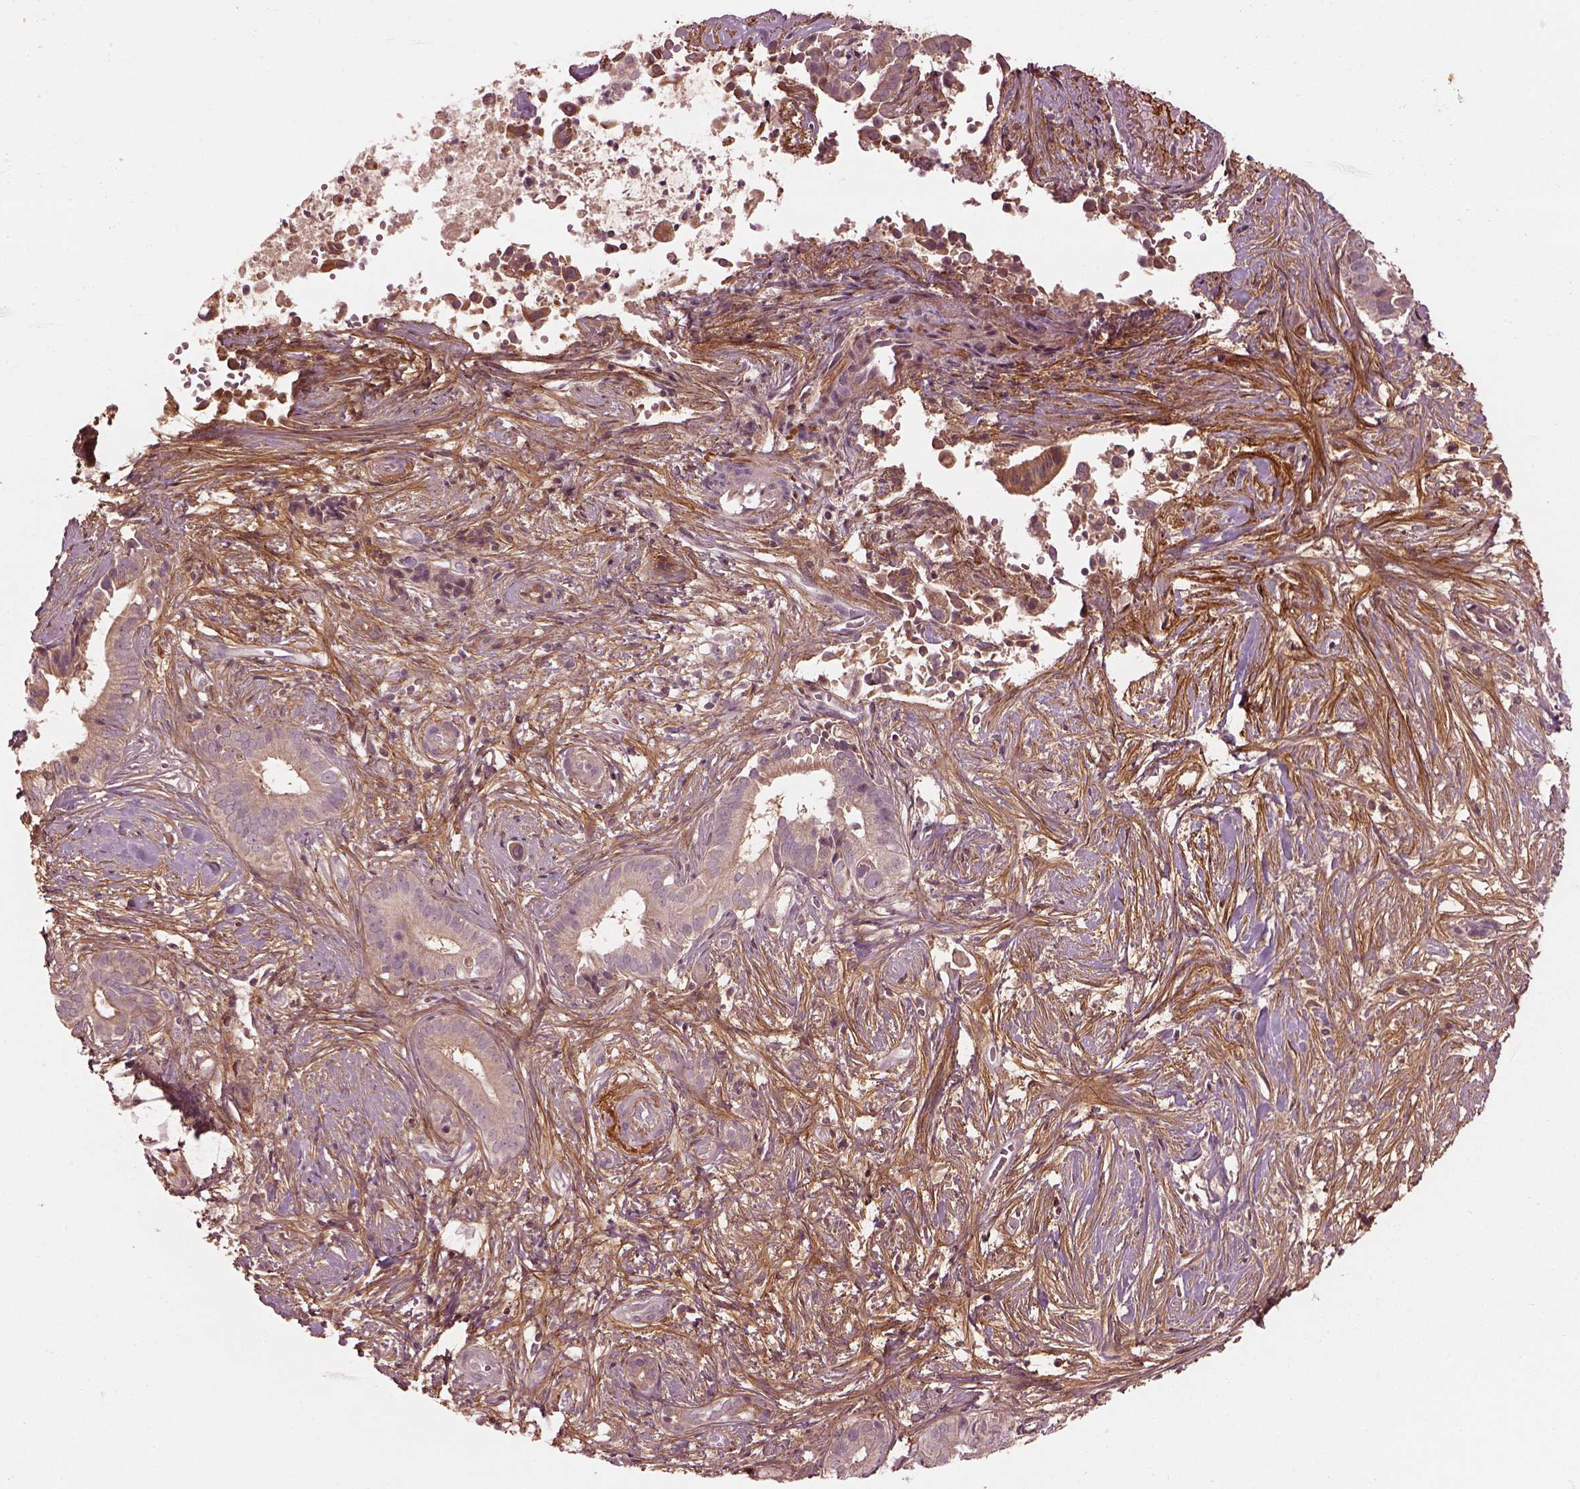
{"staining": {"intensity": "negative", "quantity": "none", "location": "none"}, "tissue": "pancreatic cancer", "cell_type": "Tumor cells", "image_type": "cancer", "snomed": [{"axis": "morphology", "description": "Adenocarcinoma, NOS"}, {"axis": "topography", "description": "Pancreas"}], "caption": "The immunohistochemistry (IHC) histopathology image has no significant expression in tumor cells of adenocarcinoma (pancreatic) tissue. Brightfield microscopy of immunohistochemistry stained with DAB (brown) and hematoxylin (blue), captured at high magnification.", "gene": "EFEMP1", "patient": {"sex": "male", "age": 61}}